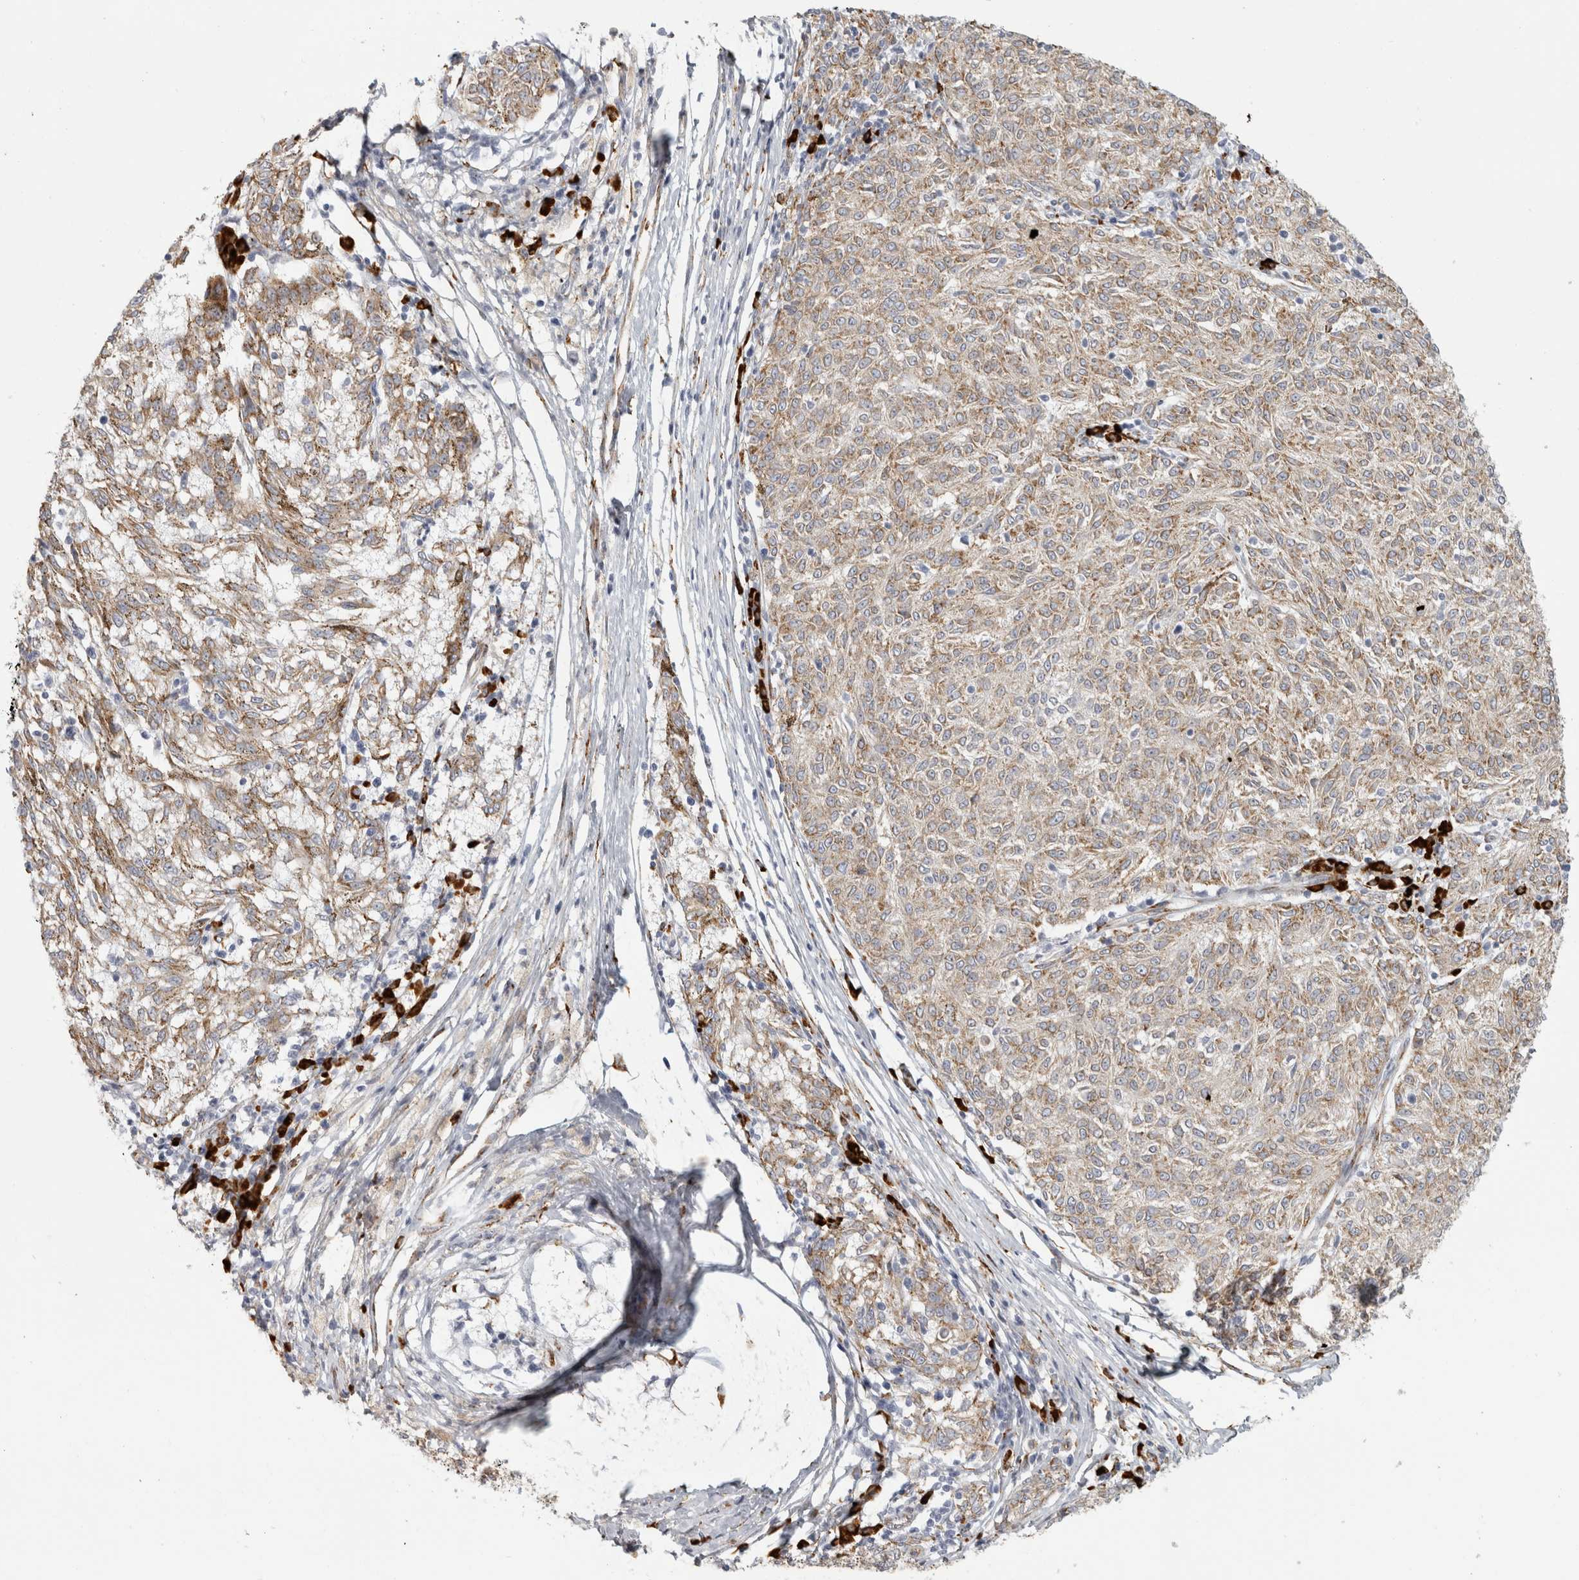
{"staining": {"intensity": "moderate", "quantity": ">75%", "location": "cytoplasmic/membranous"}, "tissue": "melanoma", "cell_type": "Tumor cells", "image_type": "cancer", "snomed": [{"axis": "morphology", "description": "Malignant melanoma, NOS"}, {"axis": "topography", "description": "Skin"}], "caption": "DAB (3,3'-diaminobenzidine) immunohistochemical staining of melanoma displays moderate cytoplasmic/membranous protein positivity in about >75% of tumor cells. (DAB (3,3'-diaminobenzidine) = brown stain, brightfield microscopy at high magnification).", "gene": "OSTN", "patient": {"sex": "female", "age": 72}}